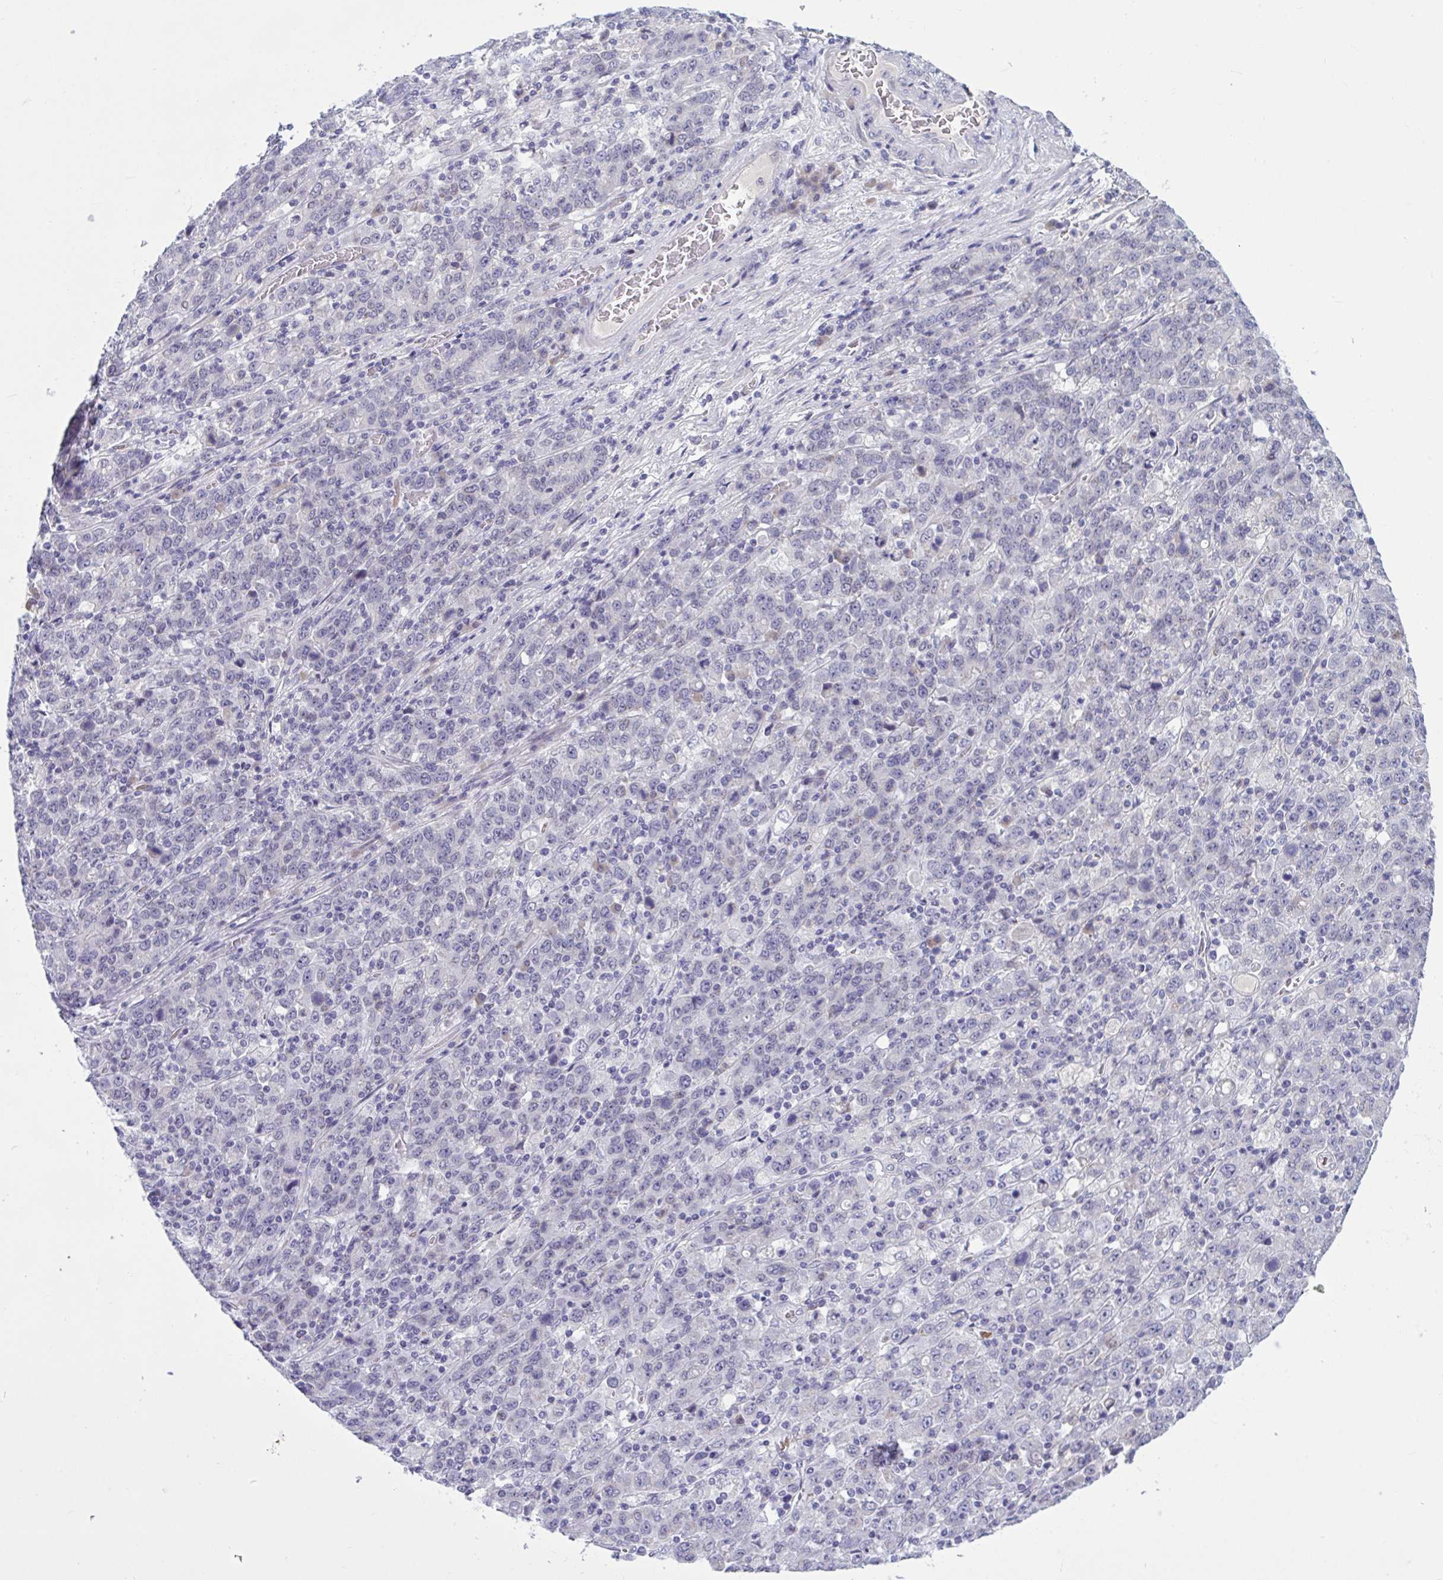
{"staining": {"intensity": "negative", "quantity": "none", "location": "none"}, "tissue": "stomach cancer", "cell_type": "Tumor cells", "image_type": "cancer", "snomed": [{"axis": "morphology", "description": "Adenocarcinoma, NOS"}, {"axis": "topography", "description": "Stomach, upper"}], "caption": "Protein analysis of stomach cancer reveals no significant positivity in tumor cells. (Immunohistochemistry, brightfield microscopy, high magnification).", "gene": "CNGB3", "patient": {"sex": "male", "age": 69}}